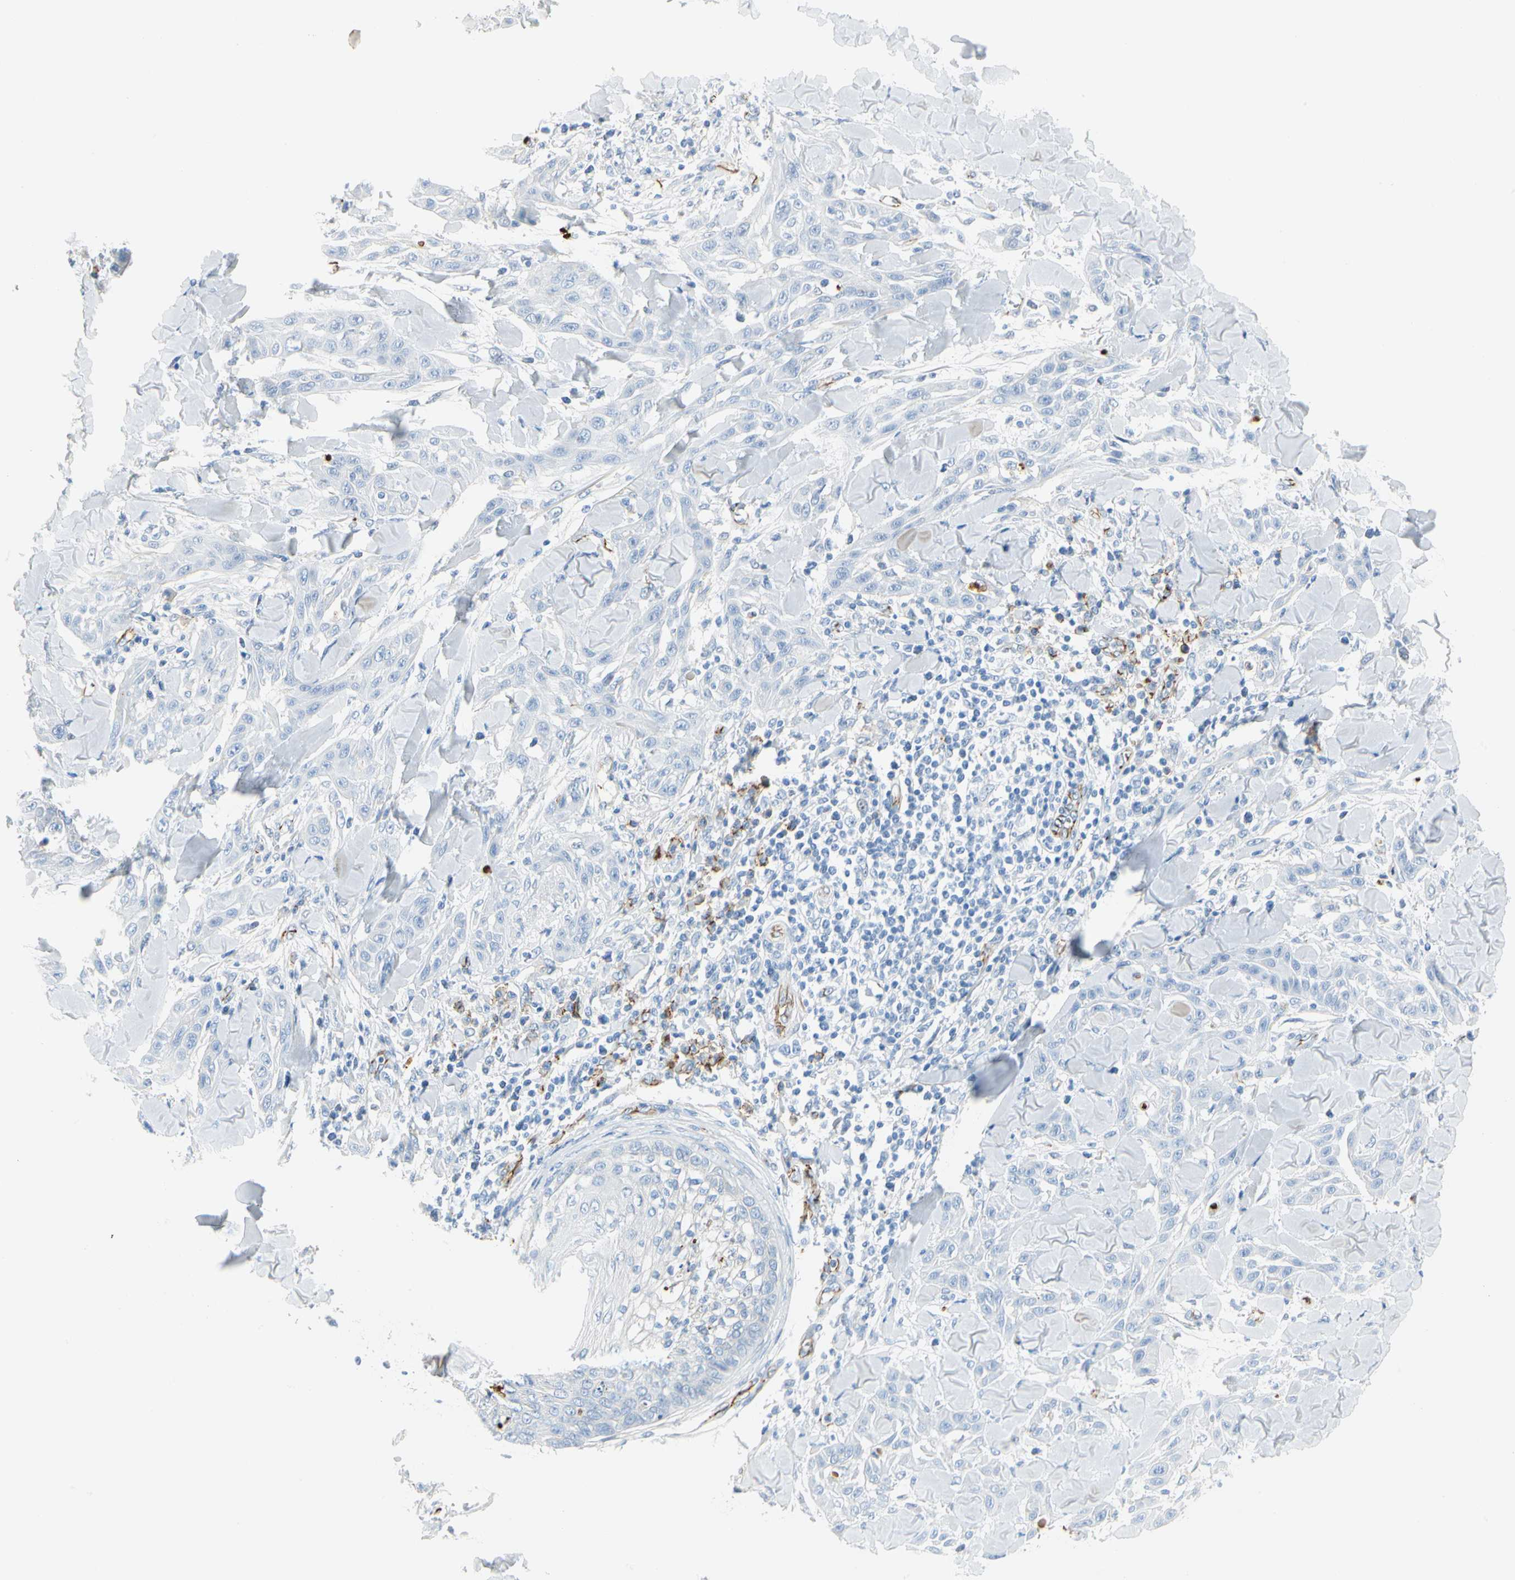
{"staining": {"intensity": "negative", "quantity": "none", "location": "none"}, "tissue": "skin cancer", "cell_type": "Tumor cells", "image_type": "cancer", "snomed": [{"axis": "morphology", "description": "Squamous cell carcinoma, NOS"}, {"axis": "topography", "description": "Skin"}], "caption": "Immunohistochemistry image of skin squamous cell carcinoma stained for a protein (brown), which exhibits no staining in tumor cells. Brightfield microscopy of IHC stained with DAB (brown) and hematoxylin (blue), captured at high magnification.", "gene": "VPS9D1", "patient": {"sex": "male", "age": 24}}